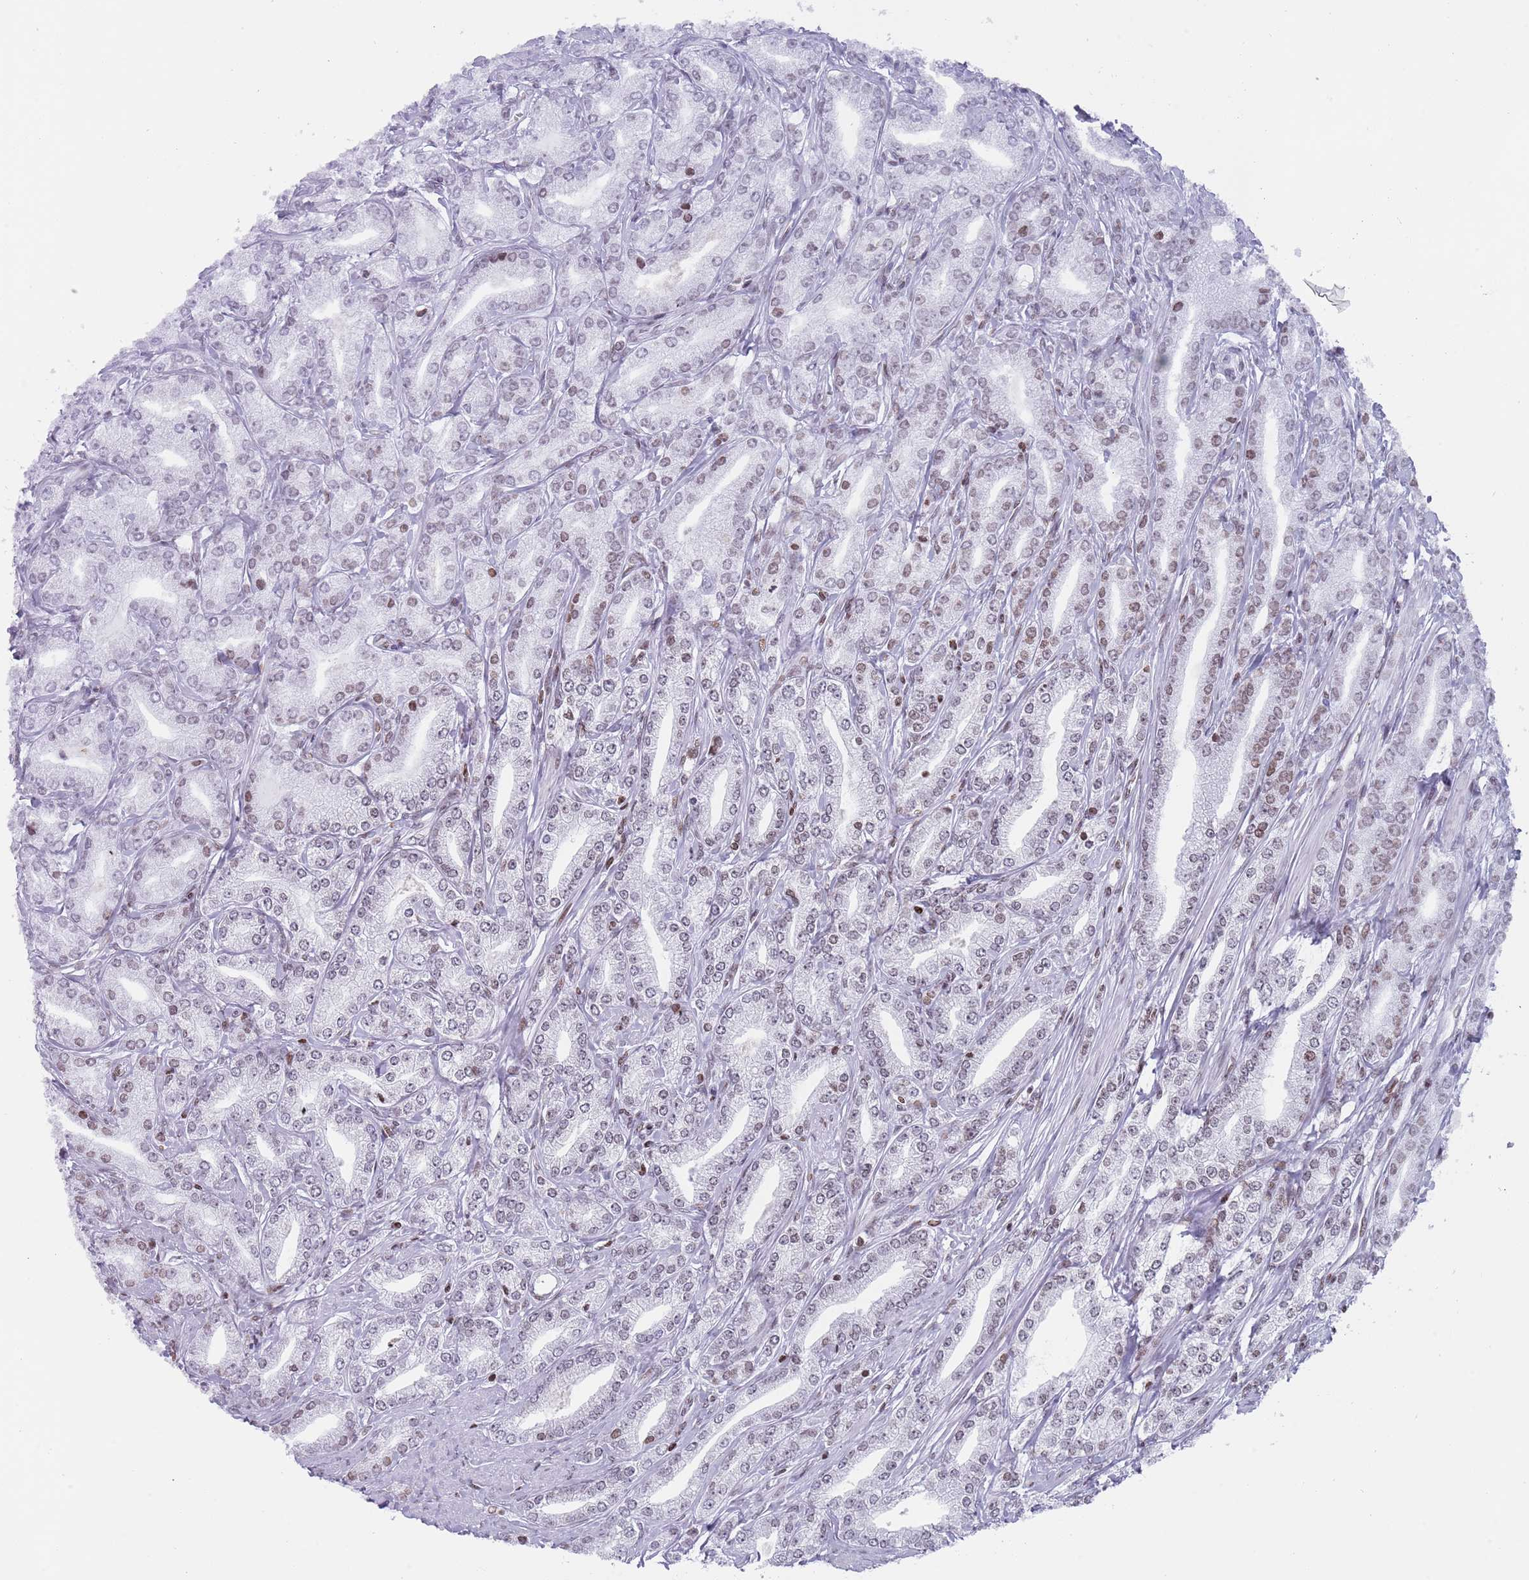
{"staining": {"intensity": "moderate", "quantity": "<25%", "location": "nuclear"}, "tissue": "prostate cancer", "cell_type": "Tumor cells", "image_type": "cancer", "snomed": [{"axis": "morphology", "description": "Adenocarcinoma, High grade"}, {"axis": "topography", "description": "Prostate"}], "caption": "Immunohistochemical staining of prostate cancer demonstrates moderate nuclear protein positivity in approximately <25% of tumor cells.", "gene": "HDAC8", "patient": {"sex": "male", "age": 66}}